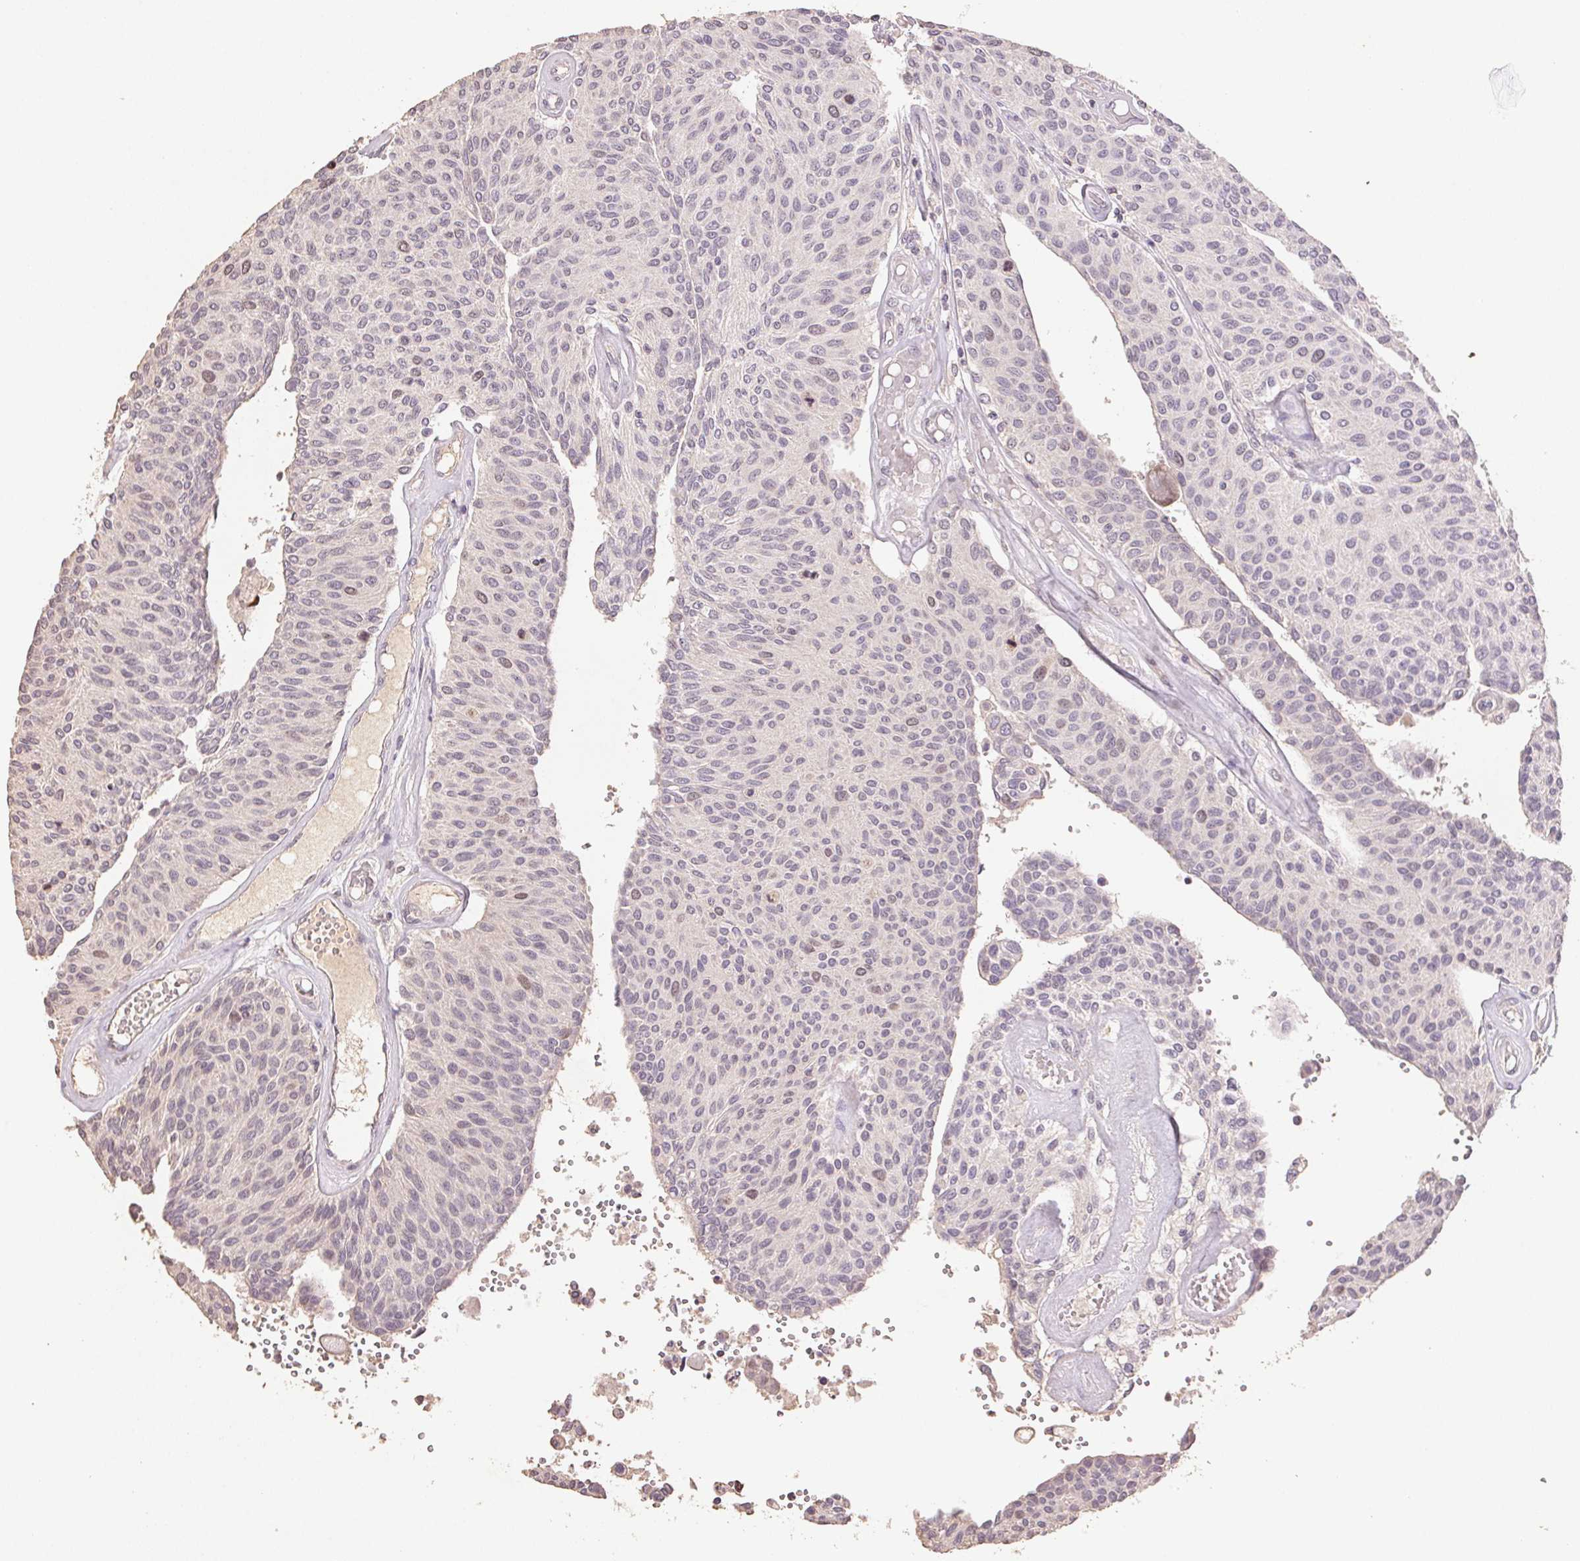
{"staining": {"intensity": "negative", "quantity": "none", "location": "none"}, "tissue": "urothelial cancer", "cell_type": "Tumor cells", "image_type": "cancer", "snomed": [{"axis": "morphology", "description": "Urothelial carcinoma, NOS"}, {"axis": "topography", "description": "Urinary bladder"}], "caption": "Immunohistochemical staining of transitional cell carcinoma shows no significant staining in tumor cells. (Brightfield microscopy of DAB immunohistochemistry at high magnification).", "gene": "CENPF", "patient": {"sex": "male", "age": 55}}